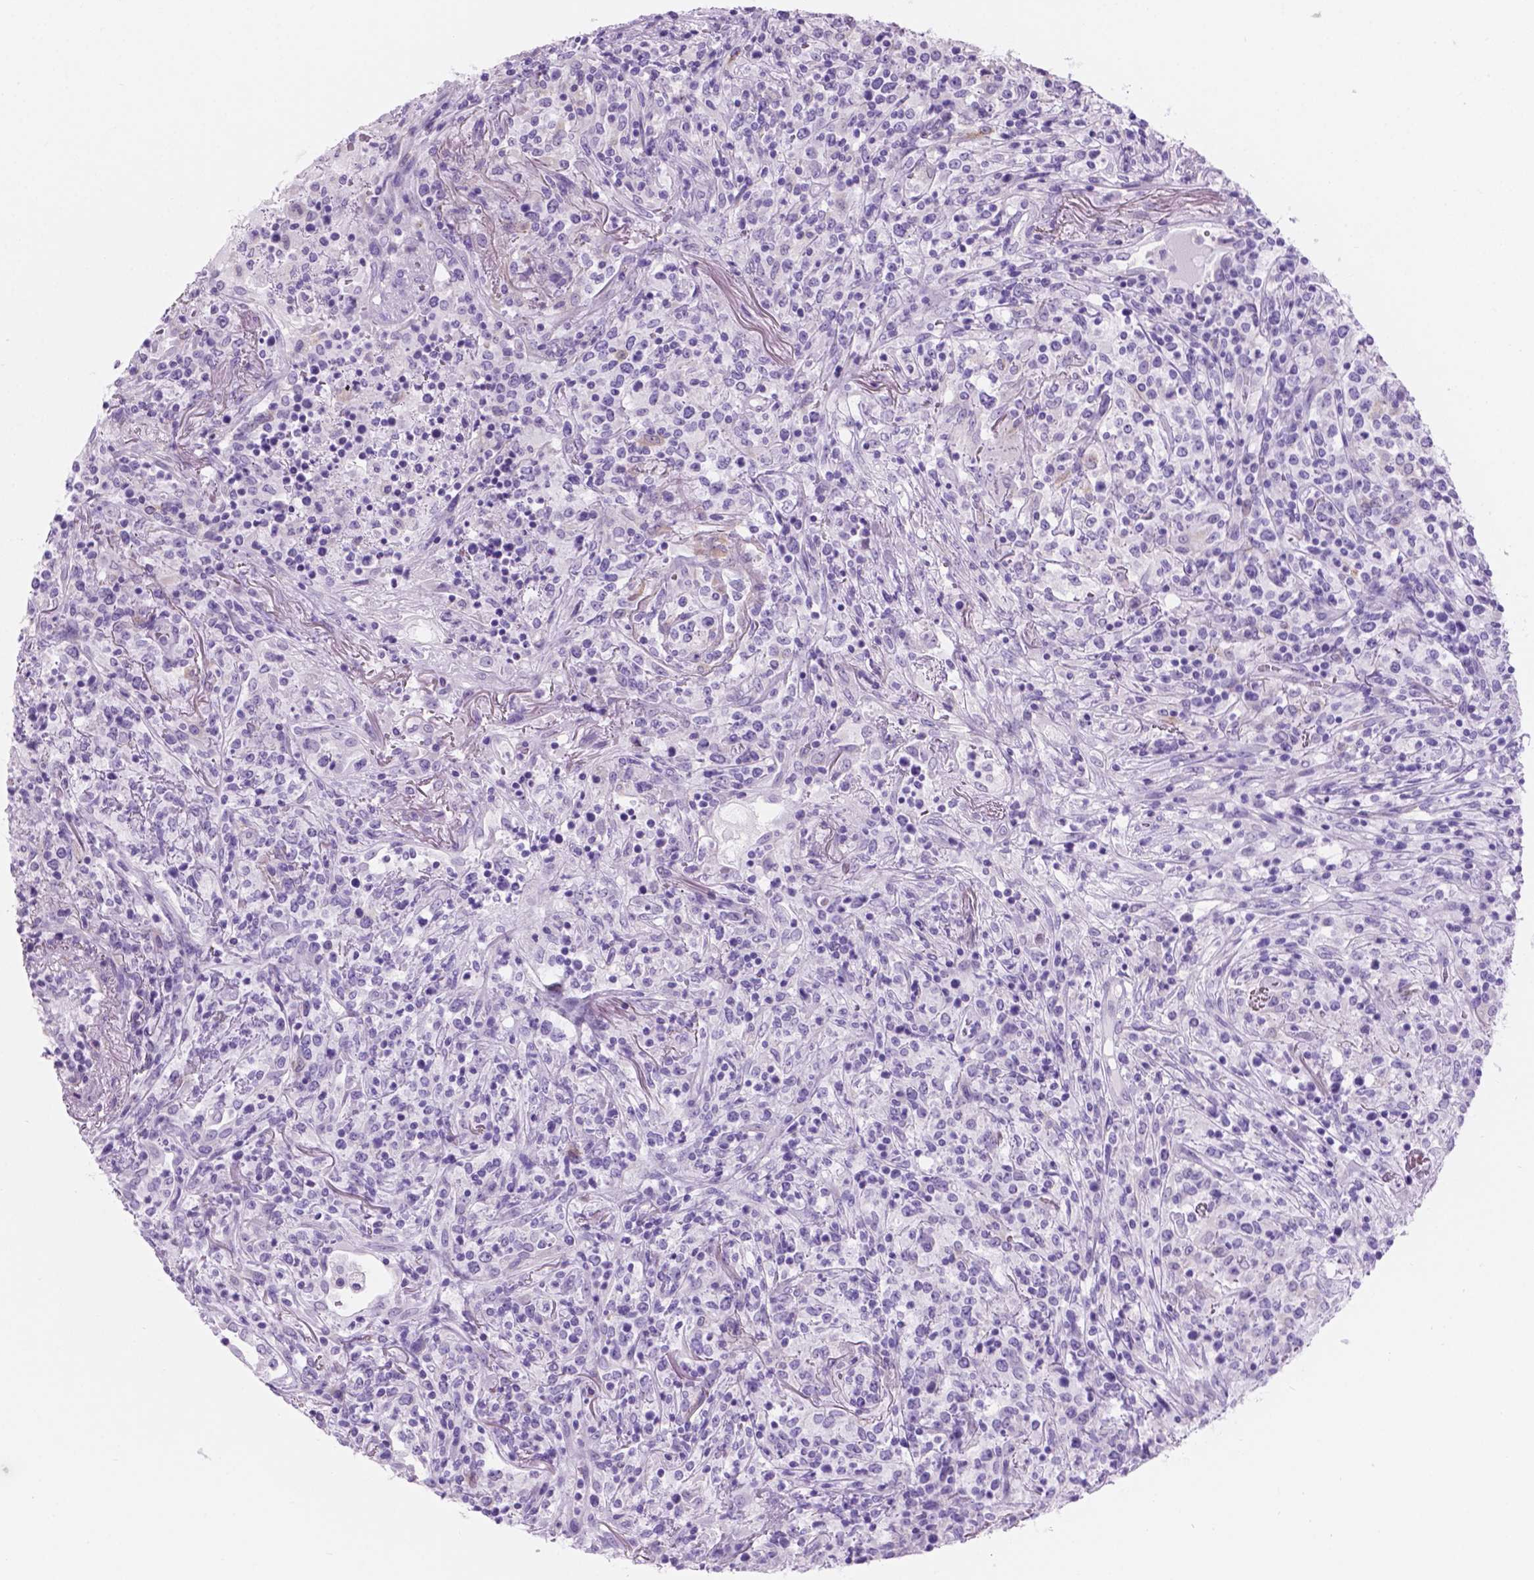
{"staining": {"intensity": "negative", "quantity": "none", "location": "none"}, "tissue": "lymphoma", "cell_type": "Tumor cells", "image_type": "cancer", "snomed": [{"axis": "morphology", "description": "Malignant lymphoma, non-Hodgkin's type, High grade"}, {"axis": "topography", "description": "Lung"}], "caption": "IHC photomicrograph of malignant lymphoma, non-Hodgkin's type (high-grade) stained for a protein (brown), which demonstrates no positivity in tumor cells.", "gene": "GRIN2B", "patient": {"sex": "male", "age": 79}}